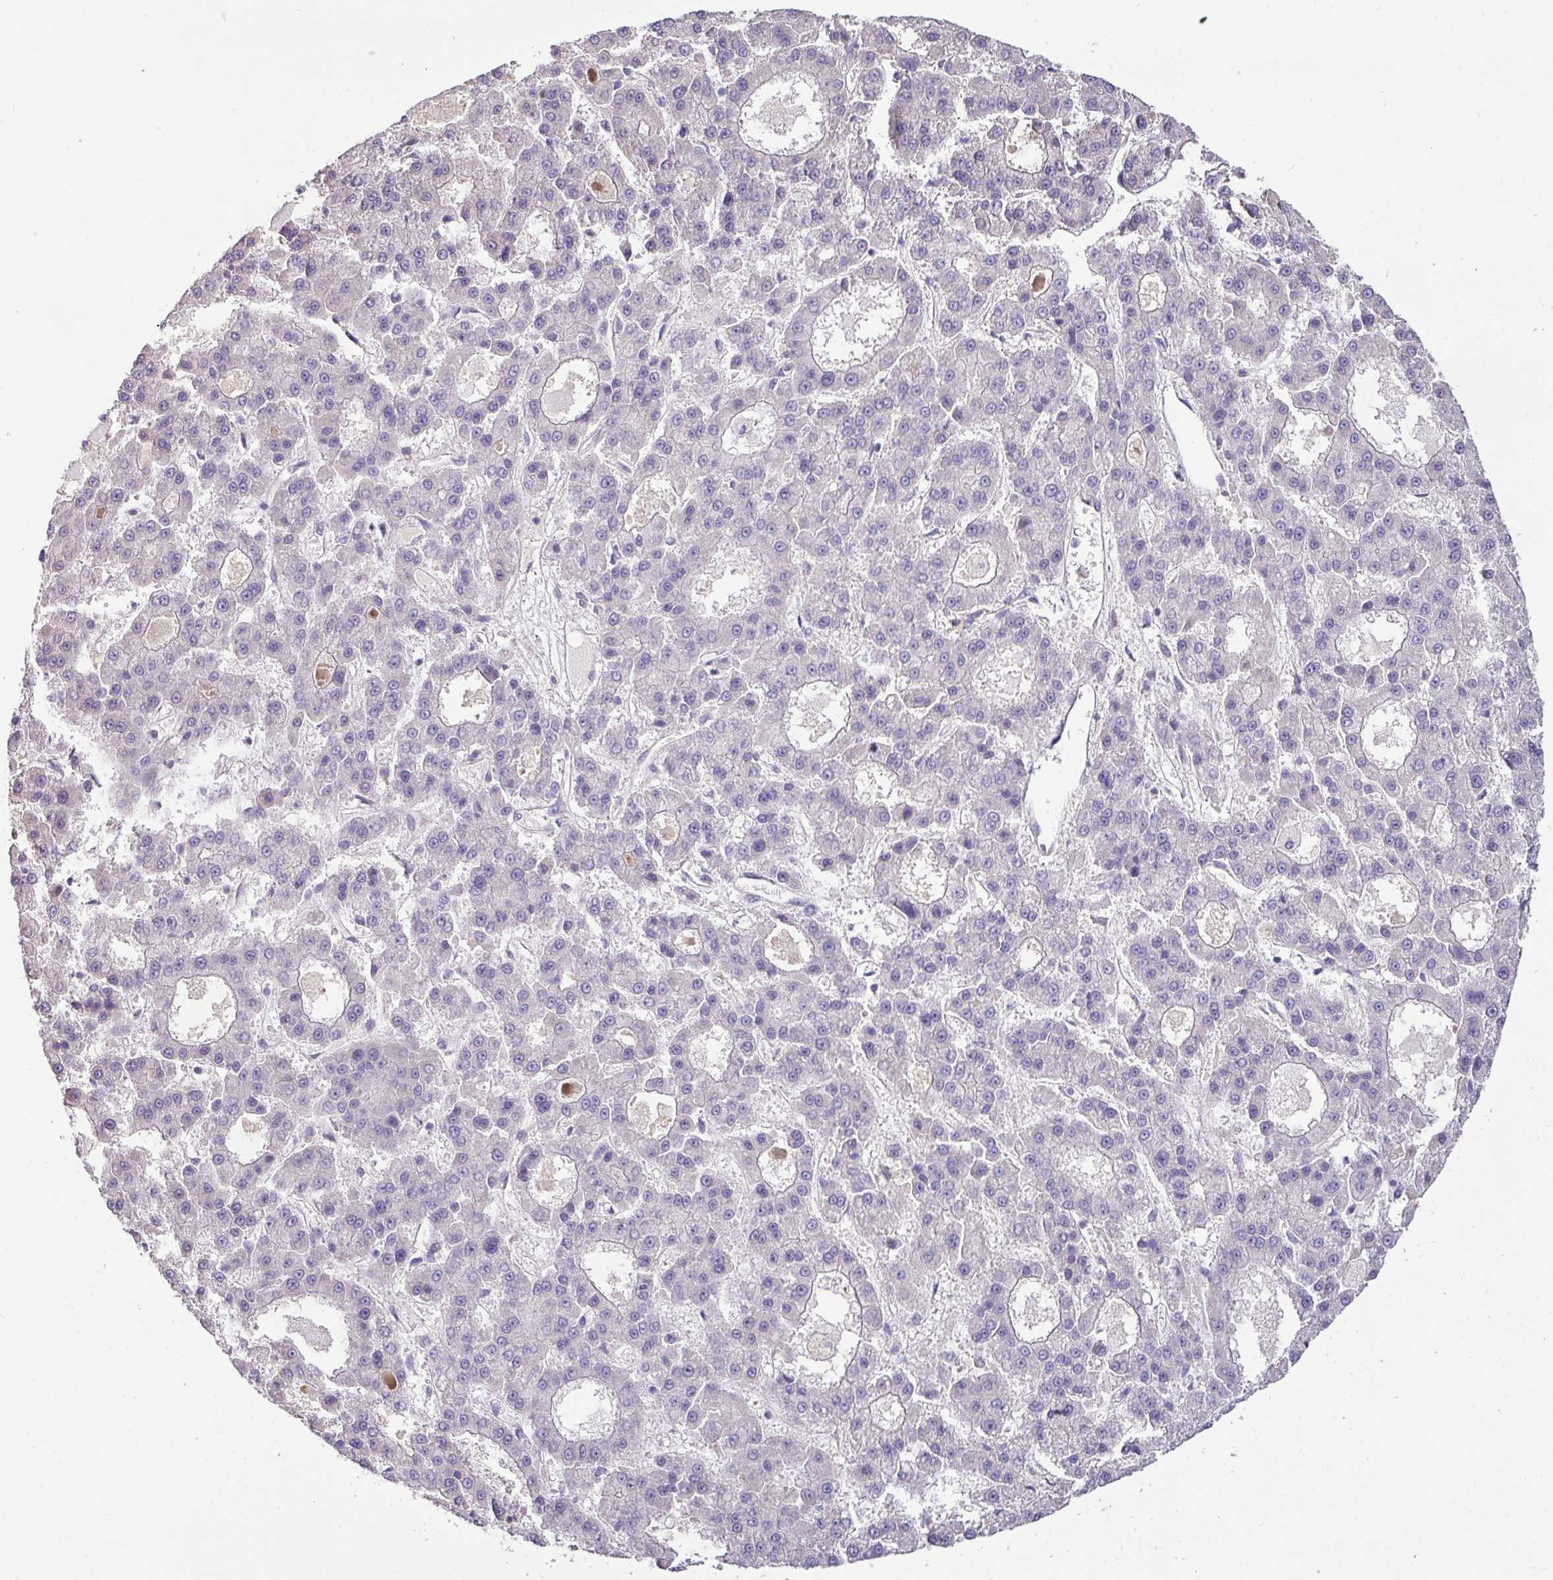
{"staining": {"intensity": "negative", "quantity": "none", "location": "none"}, "tissue": "liver cancer", "cell_type": "Tumor cells", "image_type": "cancer", "snomed": [{"axis": "morphology", "description": "Carcinoma, Hepatocellular, NOS"}, {"axis": "topography", "description": "Liver"}], "caption": "Tumor cells are negative for brown protein staining in liver cancer. (DAB (3,3'-diaminobenzidine) IHC, high magnification).", "gene": "IRGC", "patient": {"sex": "male", "age": 70}}